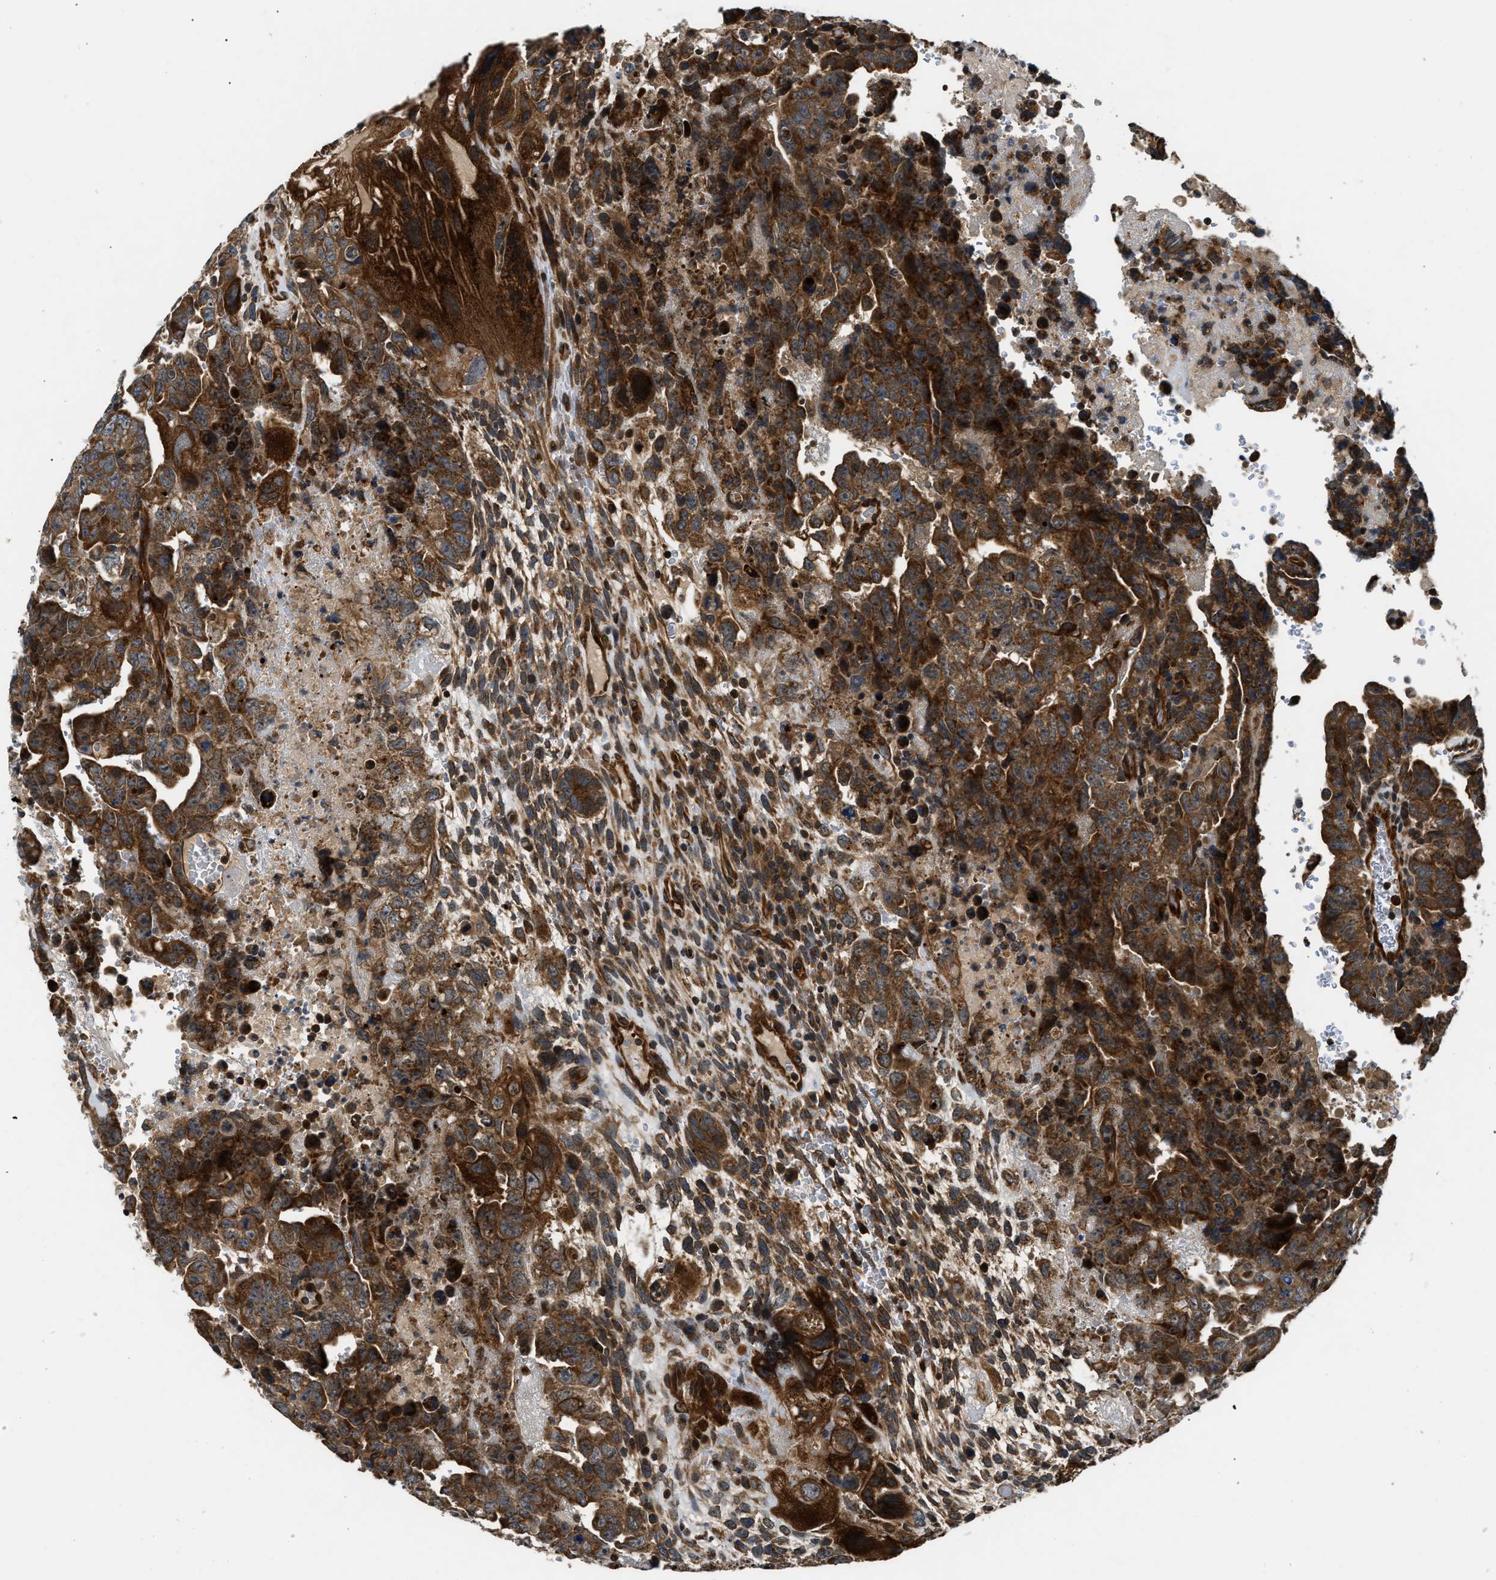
{"staining": {"intensity": "strong", "quantity": ">75%", "location": "cytoplasmic/membranous"}, "tissue": "testis cancer", "cell_type": "Tumor cells", "image_type": "cancer", "snomed": [{"axis": "morphology", "description": "Carcinoma, Embryonal, NOS"}, {"axis": "topography", "description": "Testis"}], "caption": "Immunohistochemical staining of human testis cancer (embryonal carcinoma) demonstrates high levels of strong cytoplasmic/membranous protein staining in approximately >75% of tumor cells. Using DAB (3,3'-diaminobenzidine) (brown) and hematoxylin (blue) stains, captured at high magnification using brightfield microscopy.", "gene": "PNPLA8", "patient": {"sex": "male", "age": 28}}